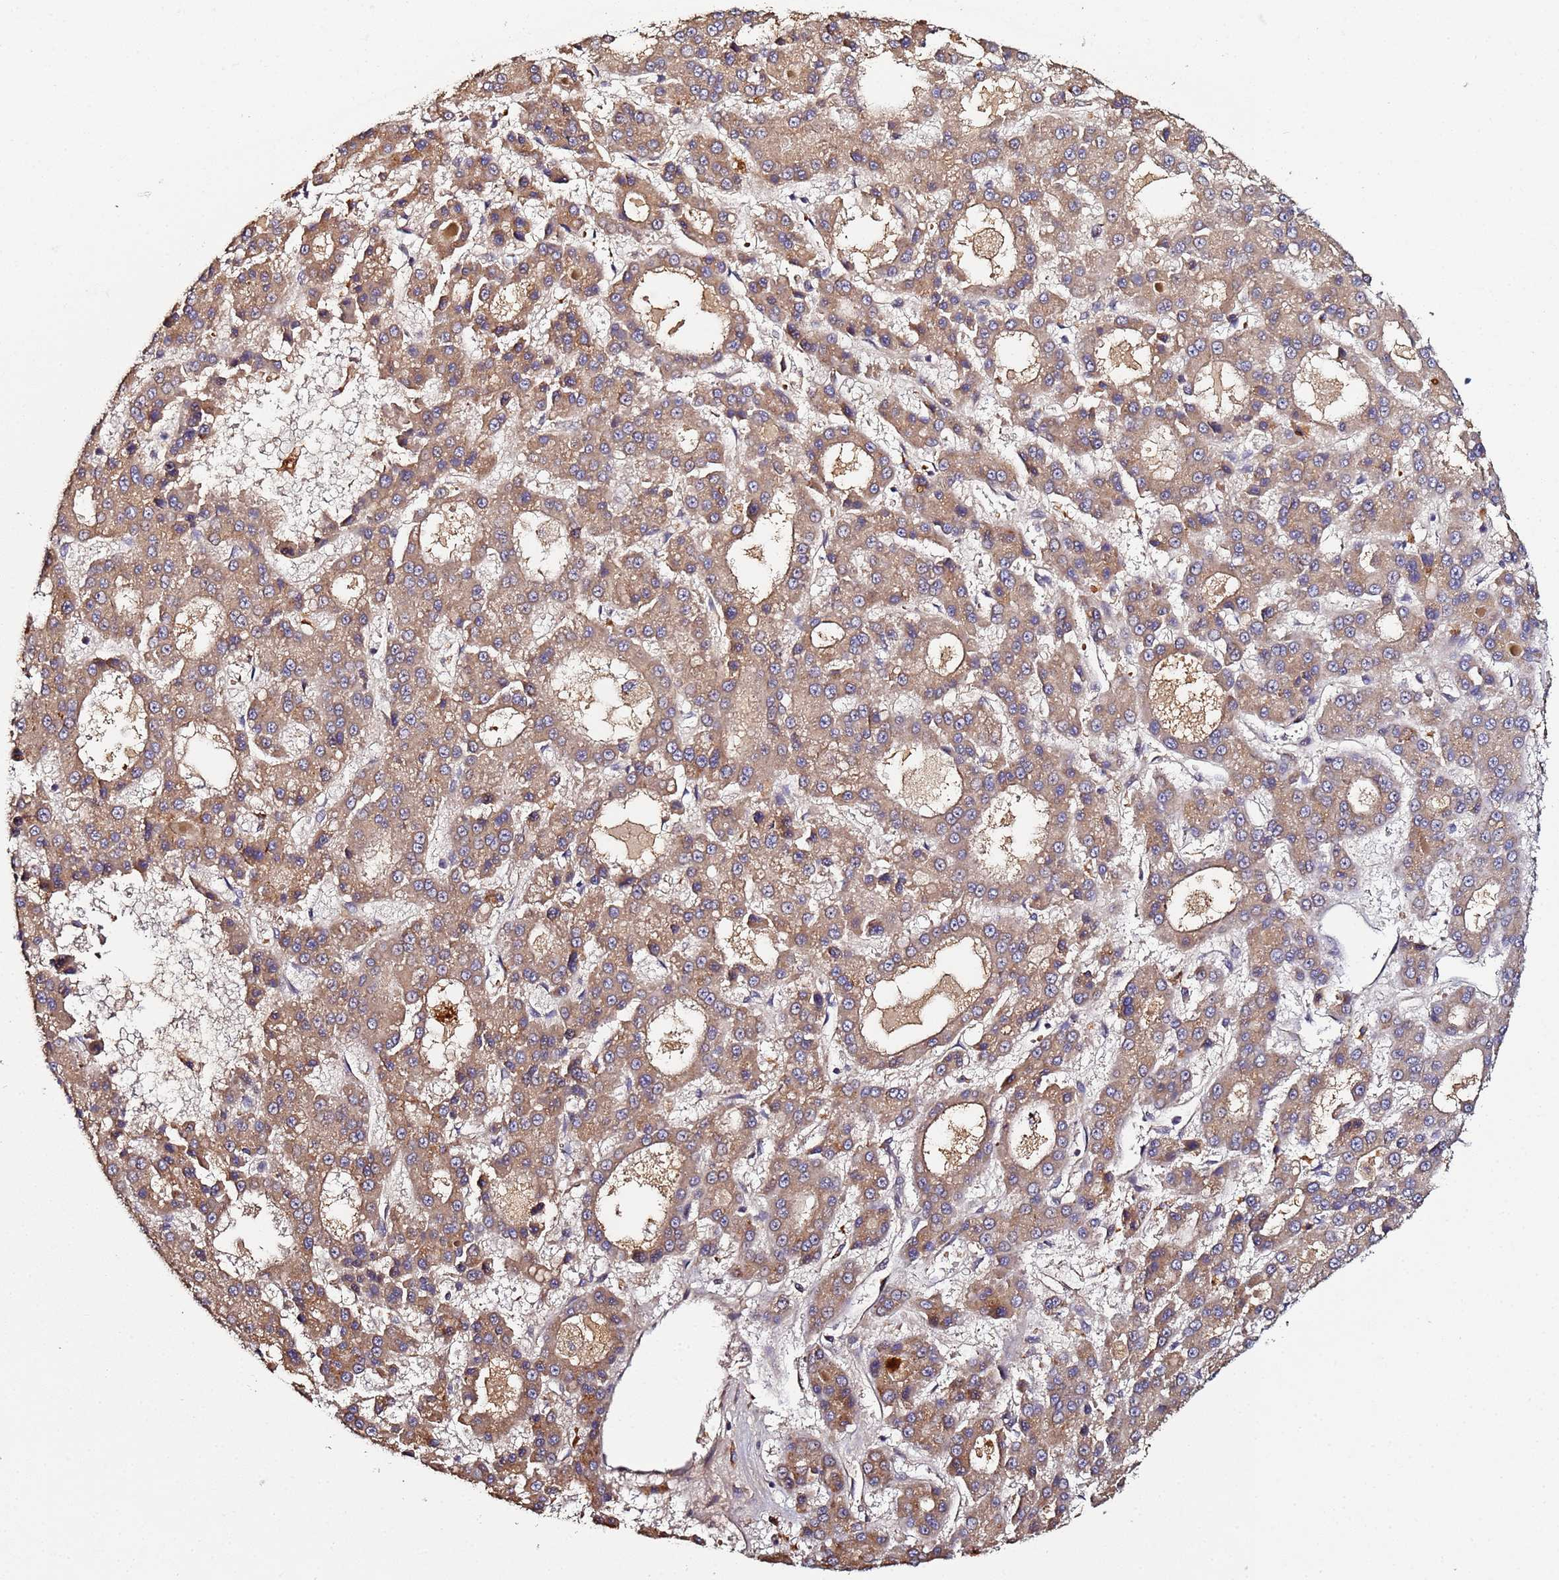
{"staining": {"intensity": "moderate", "quantity": ">75%", "location": "cytoplasmic/membranous"}, "tissue": "liver cancer", "cell_type": "Tumor cells", "image_type": "cancer", "snomed": [{"axis": "morphology", "description": "Carcinoma, Hepatocellular, NOS"}, {"axis": "topography", "description": "Liver"}], "caption": "Human liver cancer stained with a brown dye reveals moderate cytoplasmic/membranous positive positivity in about >75% of tumor cells.", "gene": "OSER1", "patient": {"sex": "male", "age": 70}}